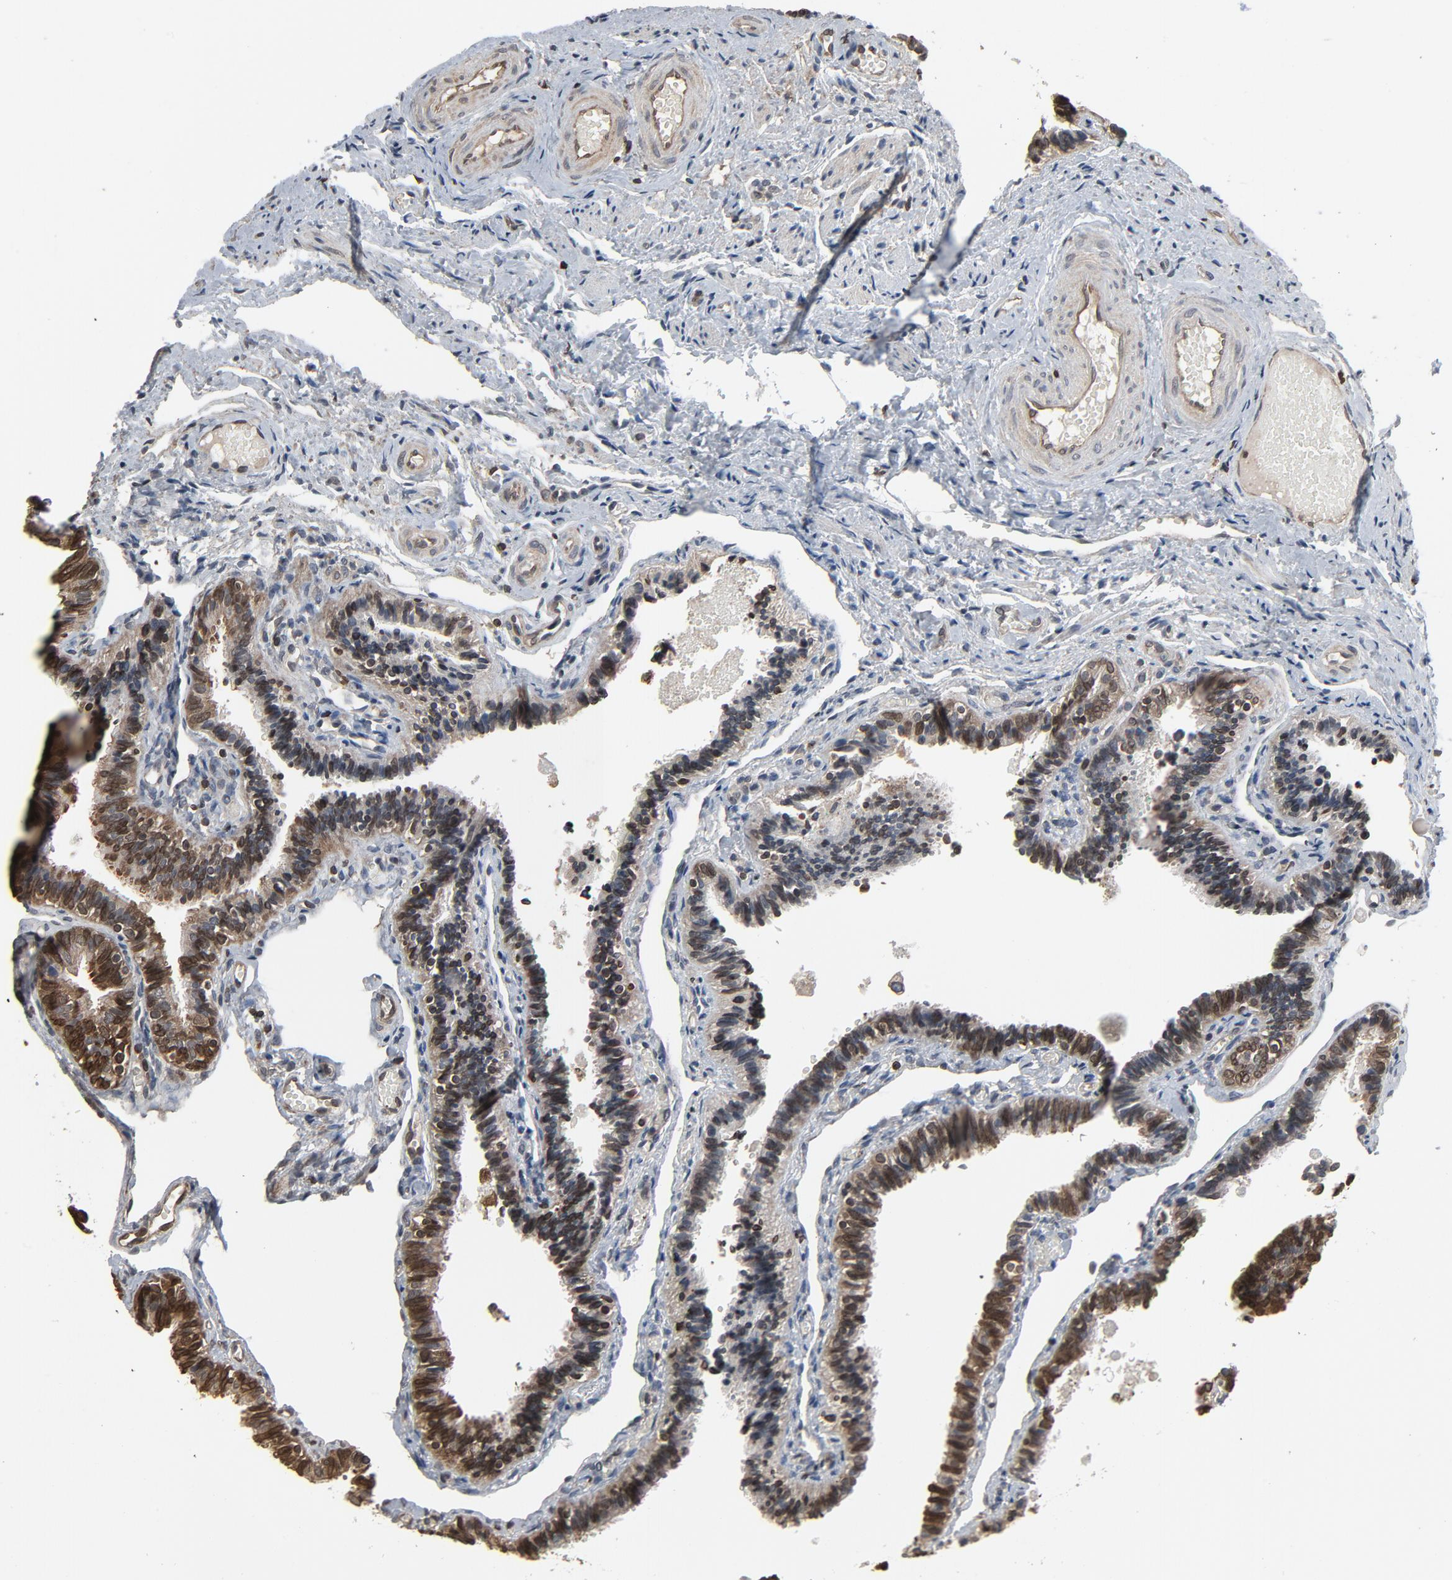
{"staining": {"intensity": "moderate", "quantity": "25%-75%", "location": "cytoplasmic/membranous,nuclear"}, "tissue": "fallopian tube", "cell_type": "Glandular cells", "image_type": "normal", "snomed": [{"axis": "morphology", "description": "Normal tissue, NOS"}, {"axis": "topography", "description": "Fallopian tube"}], "caption": "Fallopian tube was stained to show a protein in brown. There is medium levels of moderate cytoplasmic/membranous,nuclear expression in approximately 25%-75% of glandular cells. (DAB (3,3'-diaminobenzidine) = brown stain, brightfield microscopy at high magnification).", "gene": "UBE2D1", "patient": {"sex": "female", "age": 46}}